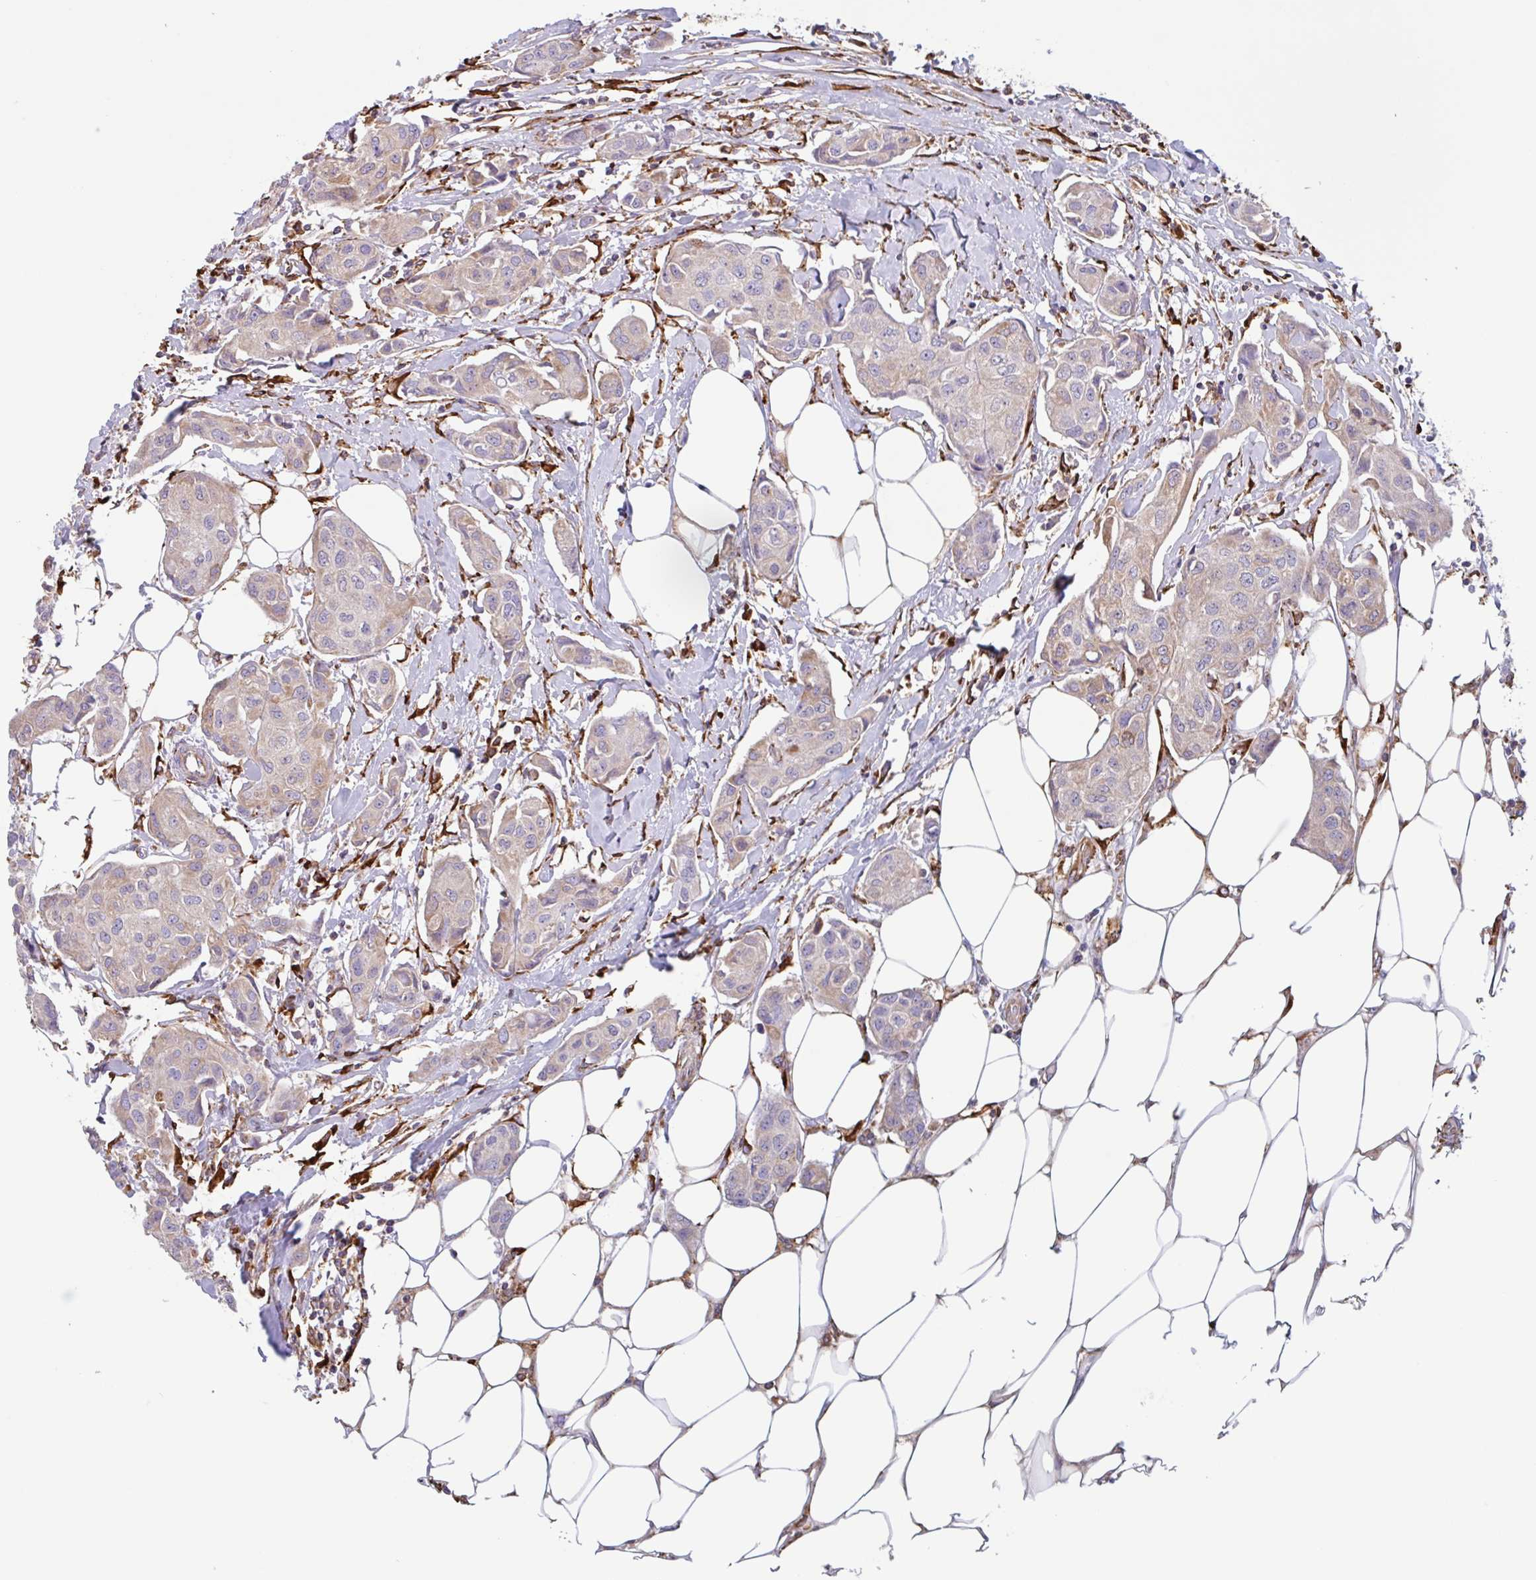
{"staining": {"intensity": "weak", "quantity": "<25%", "location": "cytoplasmic/membranous"}, "tissue": "breast cancer", "cell_type": "Tumor cells", "image_type": "cancer", "snomed": [{"axis": "morphology", "description": "Duct carcinoma"}, {"axis": "topography", "description": "Breast"}, {"axis": "topography", "description": "Lymph node"}], "caption": "Image shows no significant protein staining in tumor cells of breast cancer (infiltrating ductal carcinoma).", "gene": "DOK4", "patient": {"sex": "female", "age": 80}}